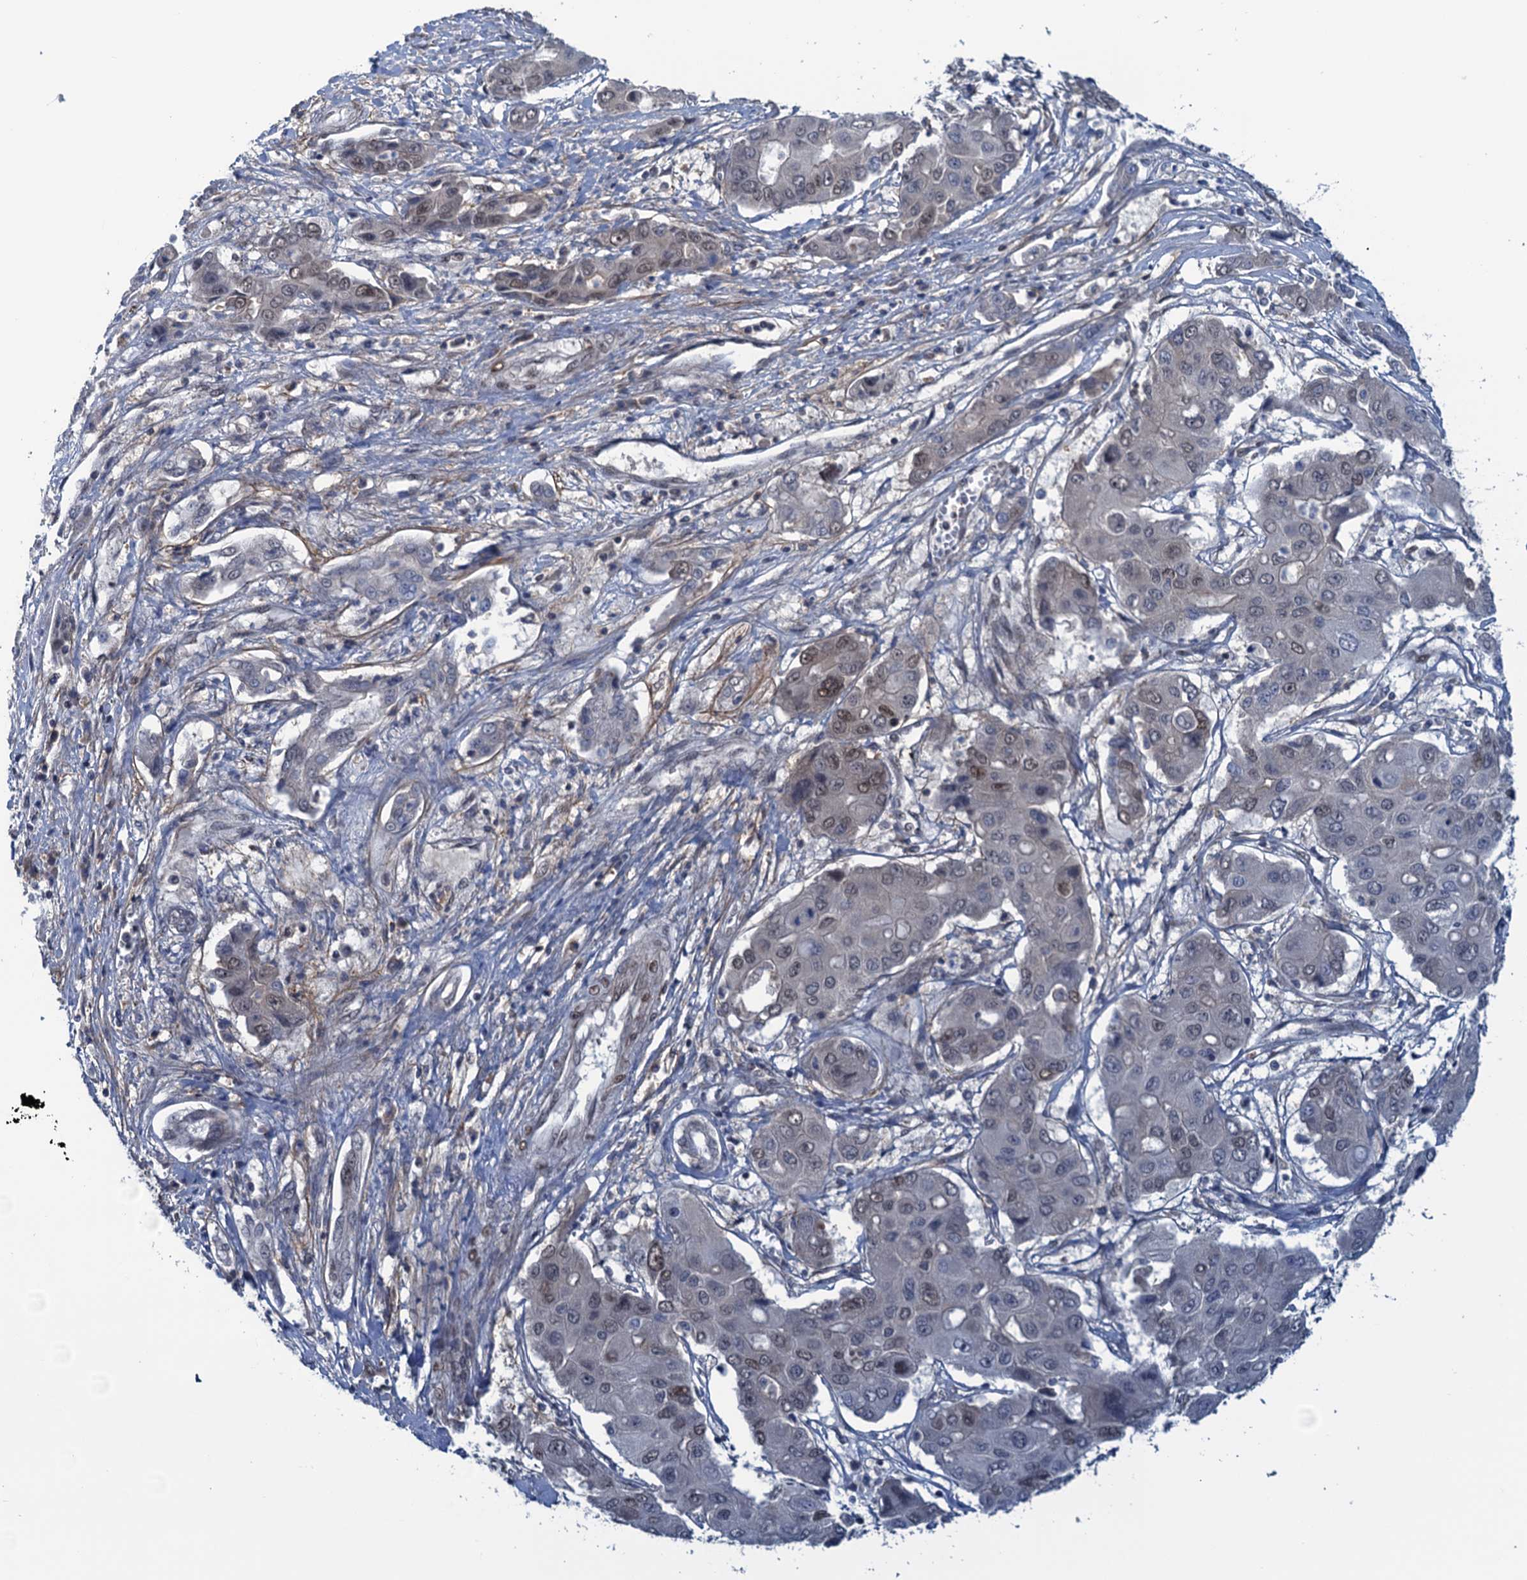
{"staining": {"intensity": "weak", "quantity": "25%-75%", "location": "nuclear"}, "tissue": "liver cancer", "cell_type": "Tumor cells", "image_type": "cancer", "snomed": [{"axis": "morphology", "description": "Cholangiocarcinoma"}, {"axis": "topography", "description": "Liver"}], "caption": "Weak nuclear protein expression is seen in approximately 25%-75% of tumor cells in liver cancer. (DAB (3,3'-diaminobenzidine) IHC with brightfield microscopy, high magnification).", "gene": "SAE1", "patient": {"sex": "male", "age": 67}}